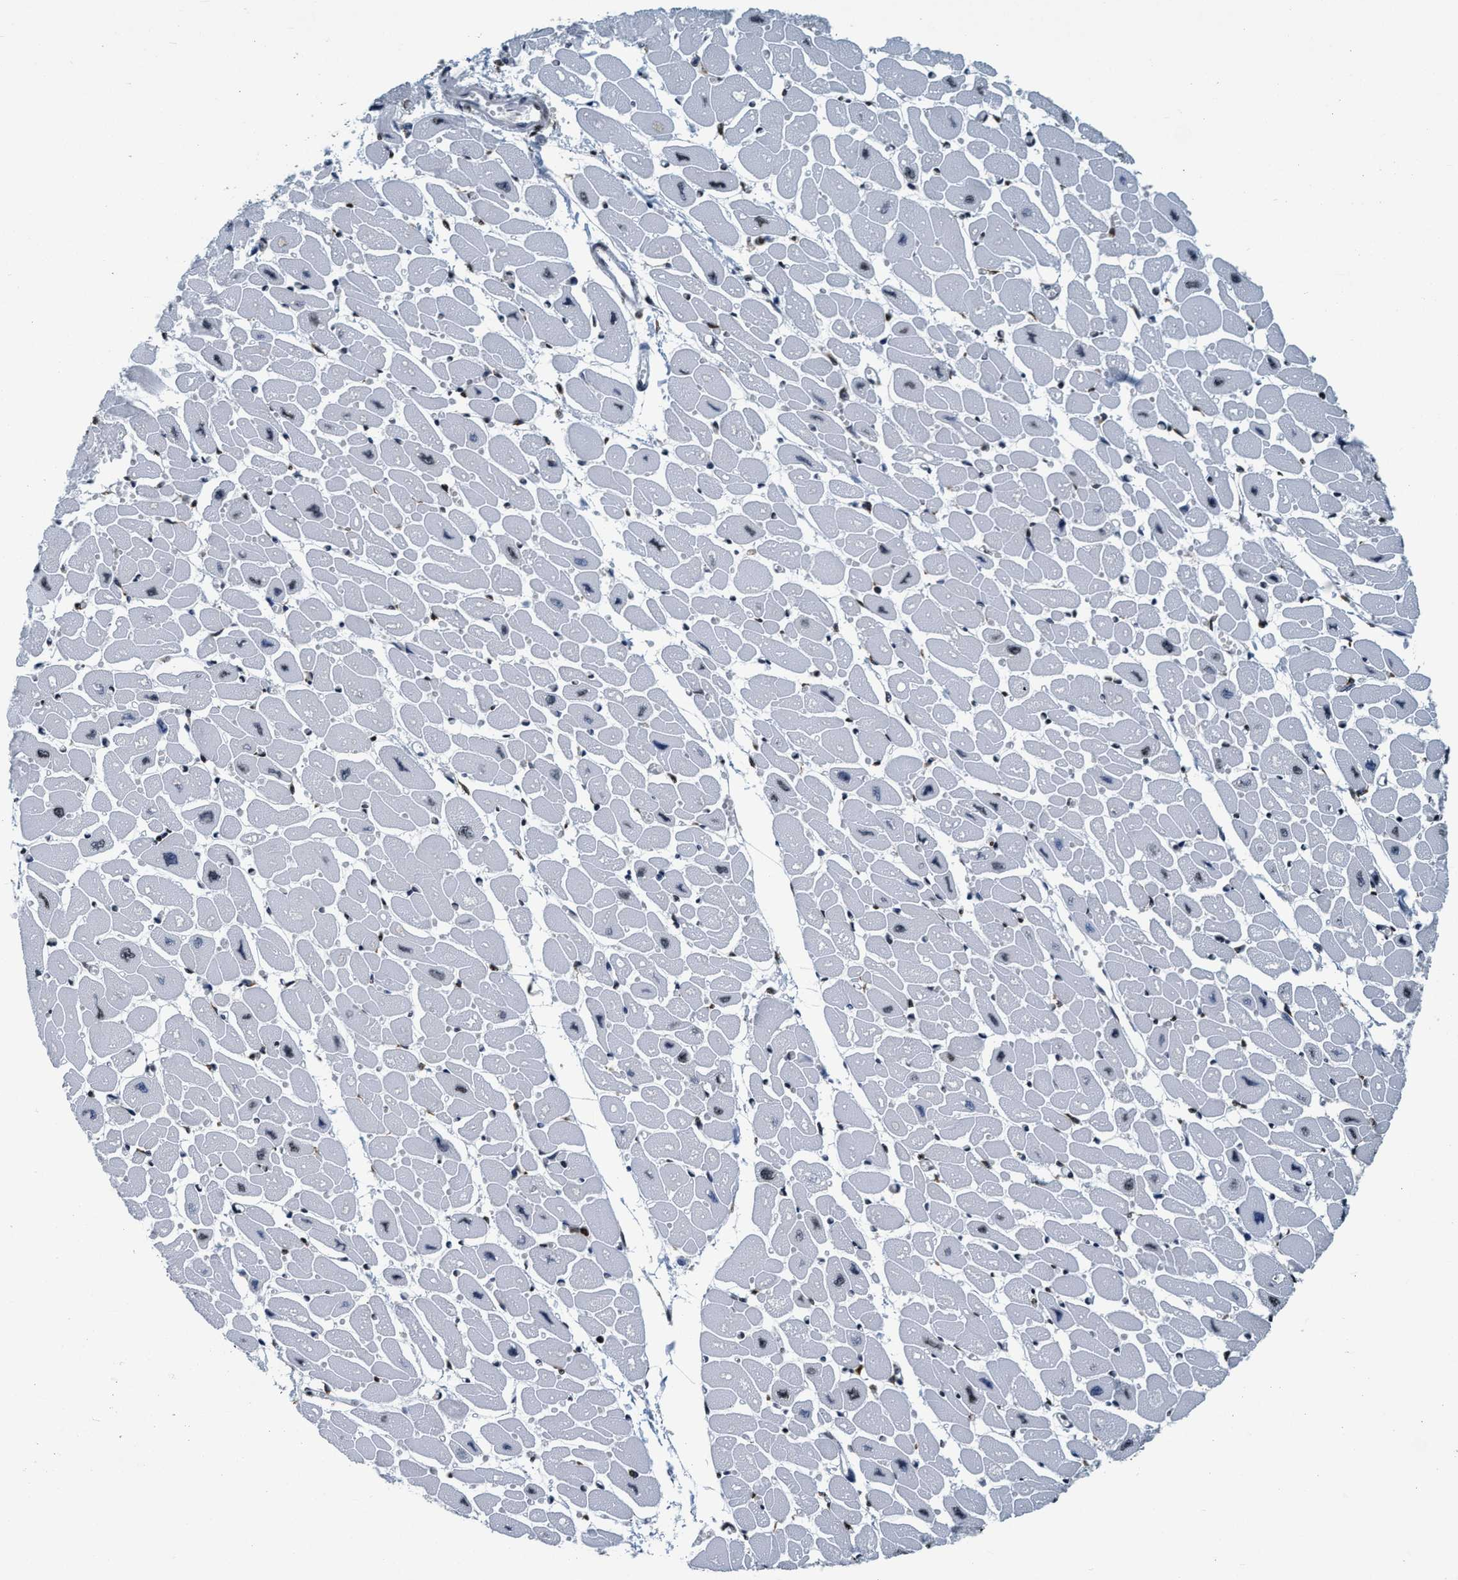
{"staining": {"intensity": "weak", "quantity": "<25%", "location": "nuclear"}, "tissue": "heart muscle", "cell_type": "Cardiomyocytes", "image_type": "normal", "snomed": [{"axis": "morphology", "description": "Normal tissue, NOS"}, {"axis": "topography", "description": "Heart"}], "caption": "Immunohistochemistry photomicrograph of normal heart muscle: heart muscle stained with DAB (3,3'-diaminobenzidine) exhibits no significant protein staining in cardiomyocytes. The staining was performed using DAB to visualize the protein expression in brown, while the nuclei were stained in blue with hematoxylin (Magnification: 20x).", "gene": "CCNE2", "patient": {"sex": "female", "age": 54}}